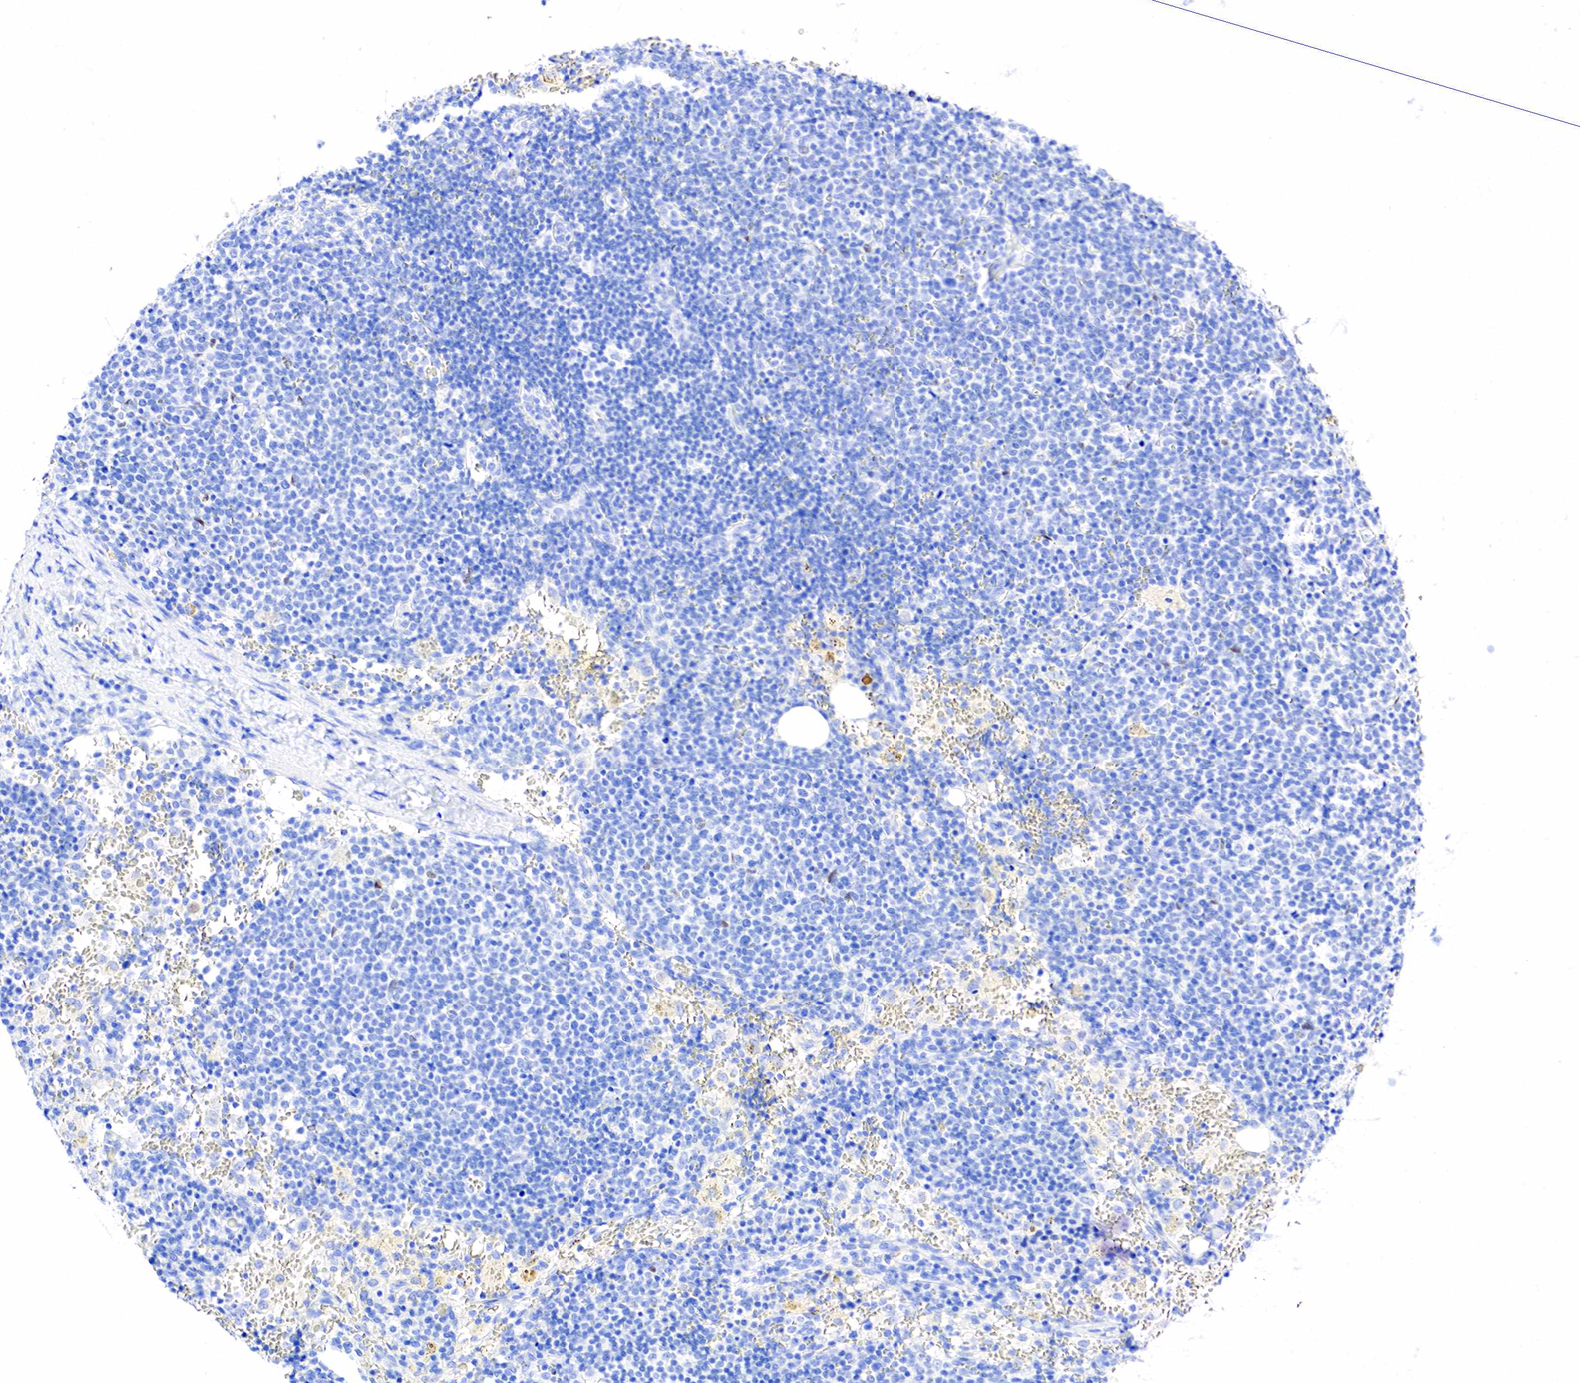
{"staining": {"intensity": "negative", "quantity": "none", "location": "none"}, "tissue": "lymphoma", "cell_type": "Tumor cells", "image_type": "cancer", "snomed": [{"axis": "morphology", "description": "Malignant lymphoma, non-Hodgkin's type, High grade"}, {"axis": "topography", "description": "Lymph node"}], "caption": "Immunohistochemistry photomicrograph of neoplastic tissue: lymphoma stained with DAB reveals no significant protein staining in tumor cells.", "gene": "ESR1", "patient": {"sex": "female", "age": 76}}